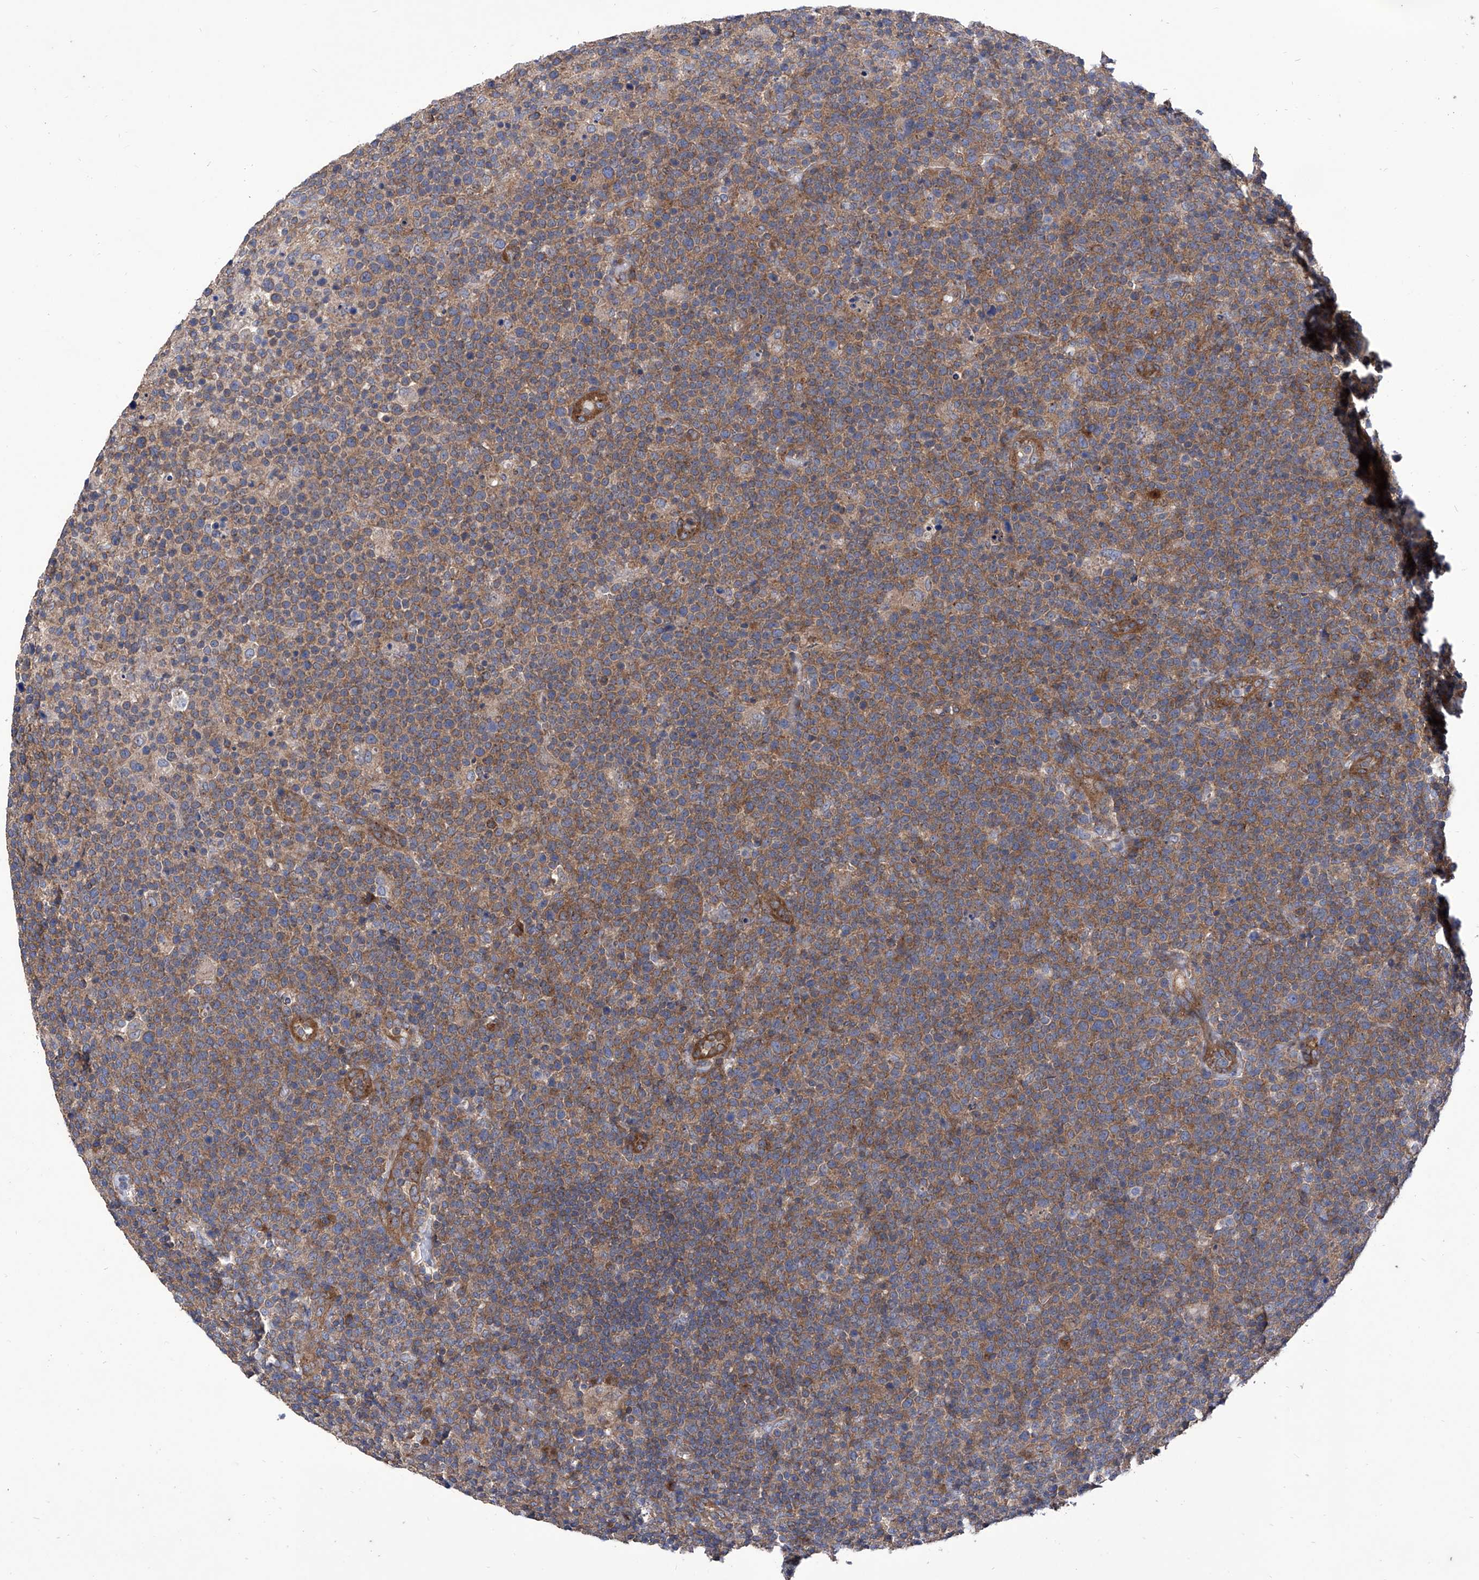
{"staining": {"intensity": "moderate", "quantity": "25%-75%", "location": "cytoplasmic/membranous"}, "tissue": "lymphoma", "cell_type": "Tumor cells", "image_type": "cancer", "snomed": [{"axis": "morphology", "description": "Malignant lymphoma, non-Hodgkin's type, High grade"}, {"axis": "topography", "description": "Lymph node"}], "caption": "Lymphoma stained for a protein displays moderate cytoplasmic/membranous positivity in tumor cells.", "gene": "TJAP1", "patient": {"sex": "male", "age": 61}}